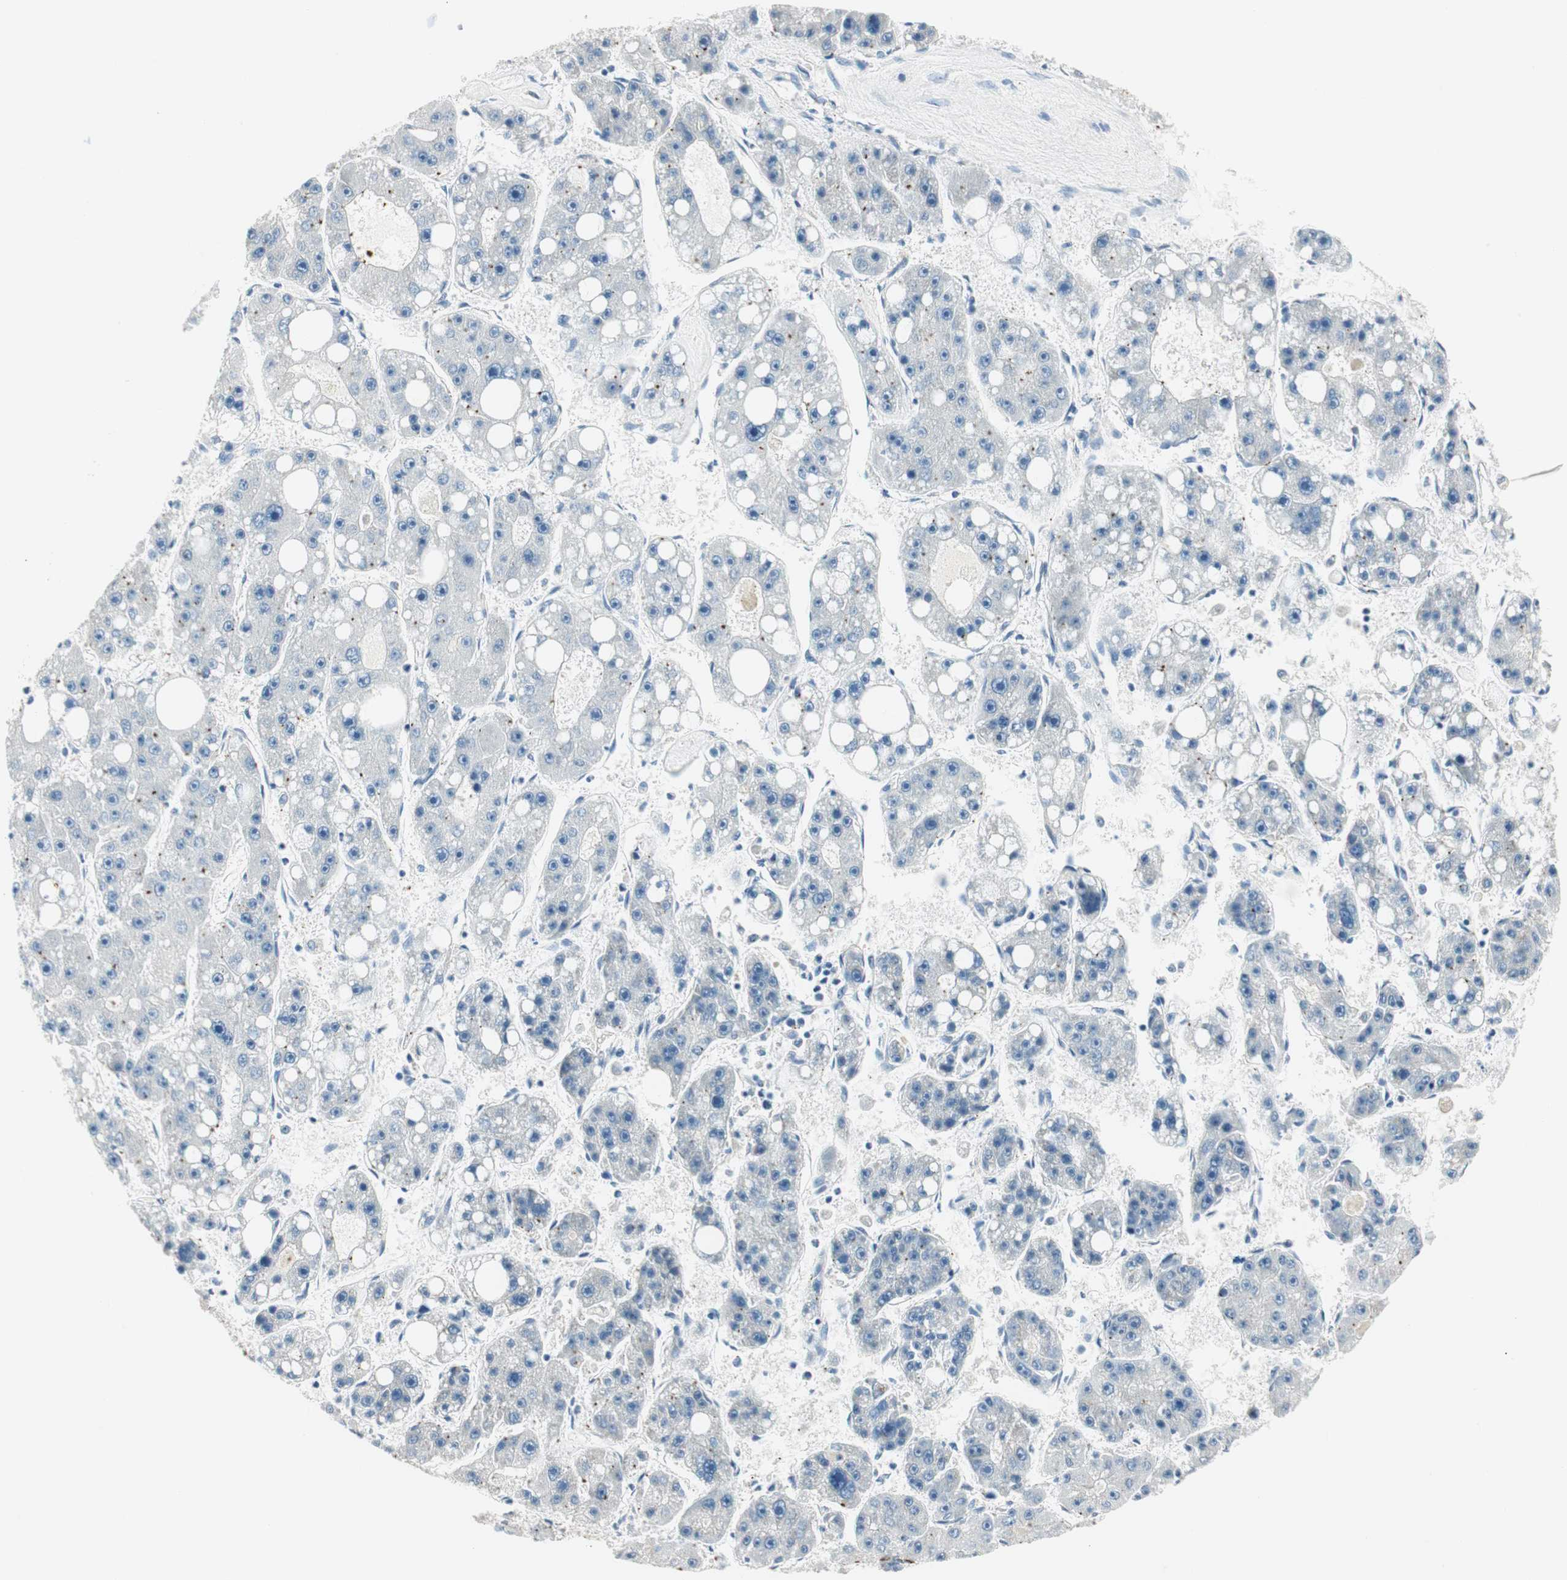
{"staining": {"intensity": "negative", "quantity": "none", "location": "none"}, "tissue": "liver cancer", "cell_type": "Tumor cells", "image_type": "cancer", "snomed": [{"axis": "morphology", "description": "Carcinoma, Hepatocellular, NOS"}, {"axis": "topography", "description": "Liver"}], "caption": "This is an immunohistochemistry (IHC) histopathology image of human hepatocellular carcinoma (liver). There is no expression in tumor cells.", "gene": "TMF1", "patient": {"sex": "female", "age": 61}}